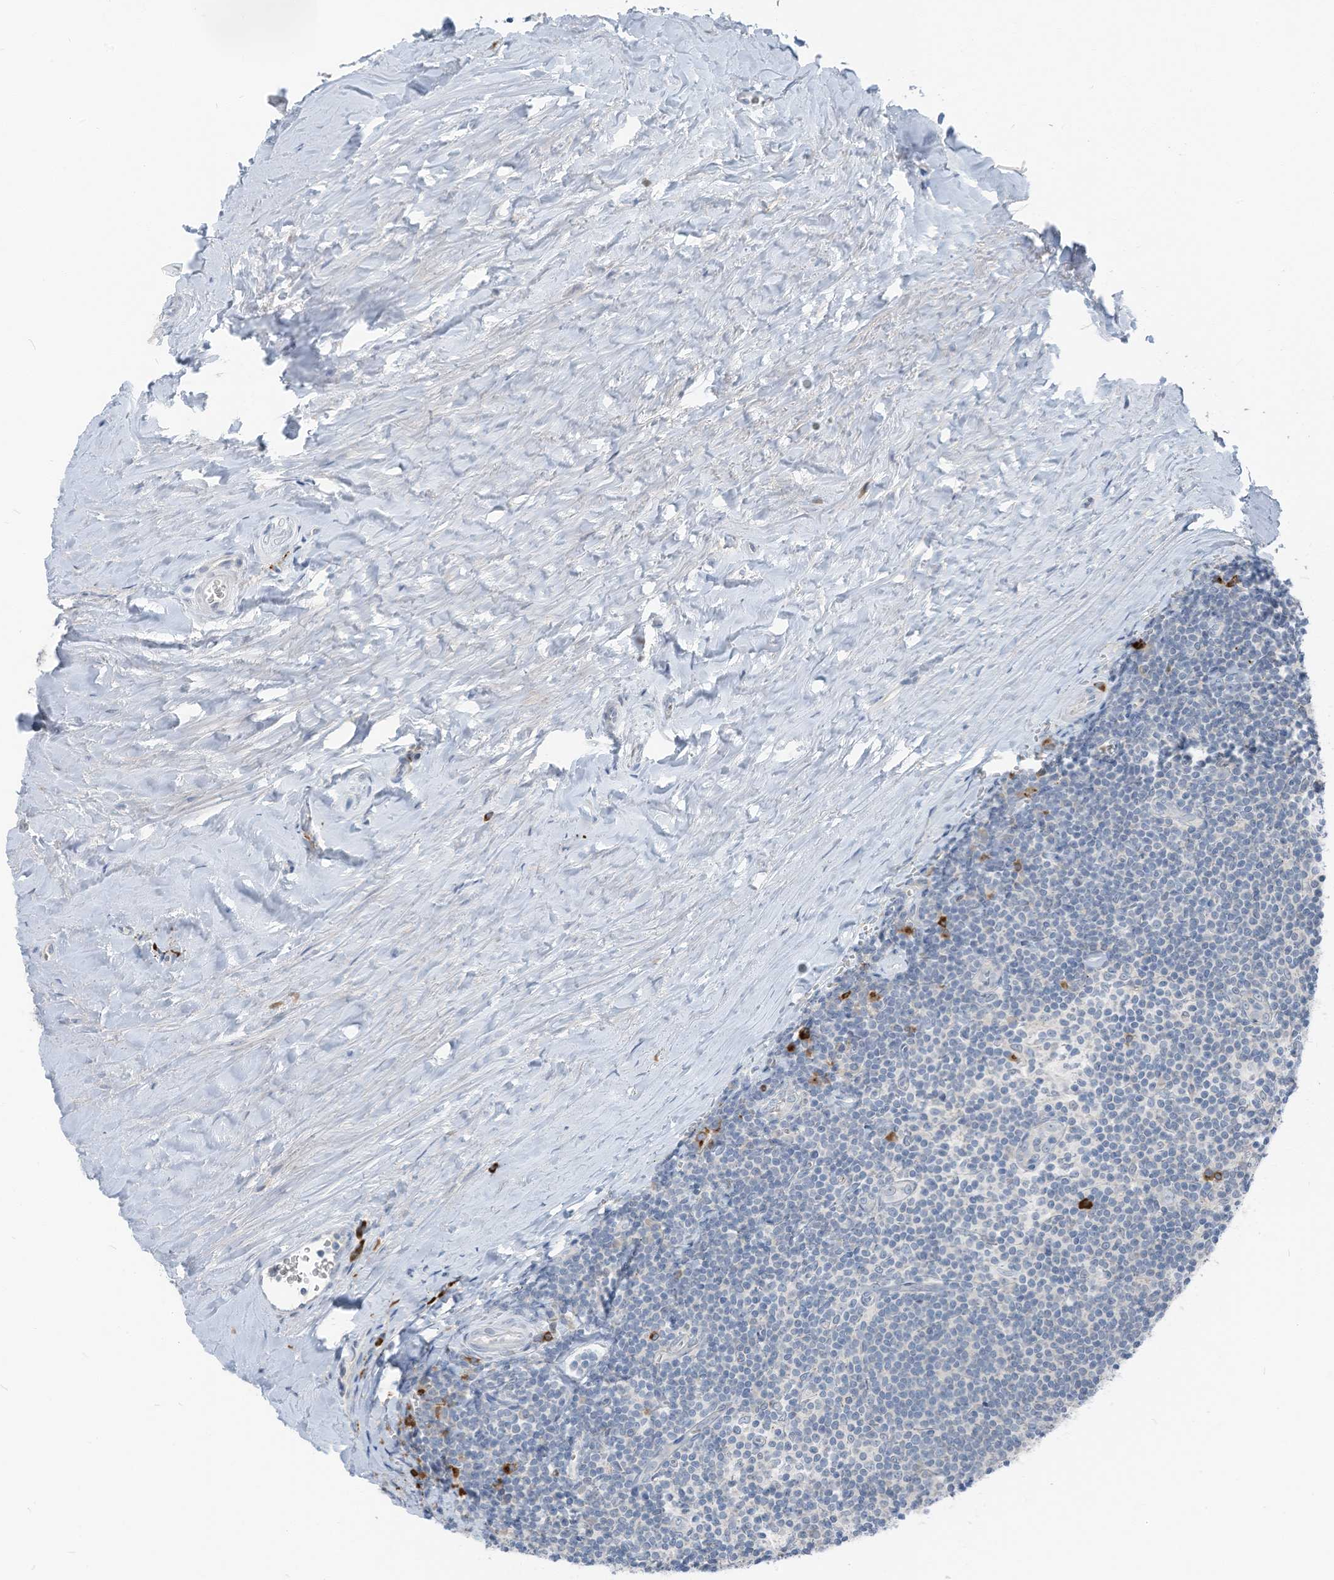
{"staining": {"intensity": "negative", "quantity": "none", "location": "none"}, "tissue": "tonsil", "cell_type": "Germinal center cells", "image_type": "normal", "snomed": [{"axis": "morphology", "description": "Normal tissue, NOS"}, {"axis": "topography", "description": "Tonsil"}], "caption": "Photomicrograph shows no protein staining in germinal center cells of unremarkable tonsil. (DAB (3,3'-diaminobenzidine) immunohistochemistry visualized using brightfield microscopy, high magnification).", "gene": "CHMP2B", "patient": {"sex": "male", "age": 27}}